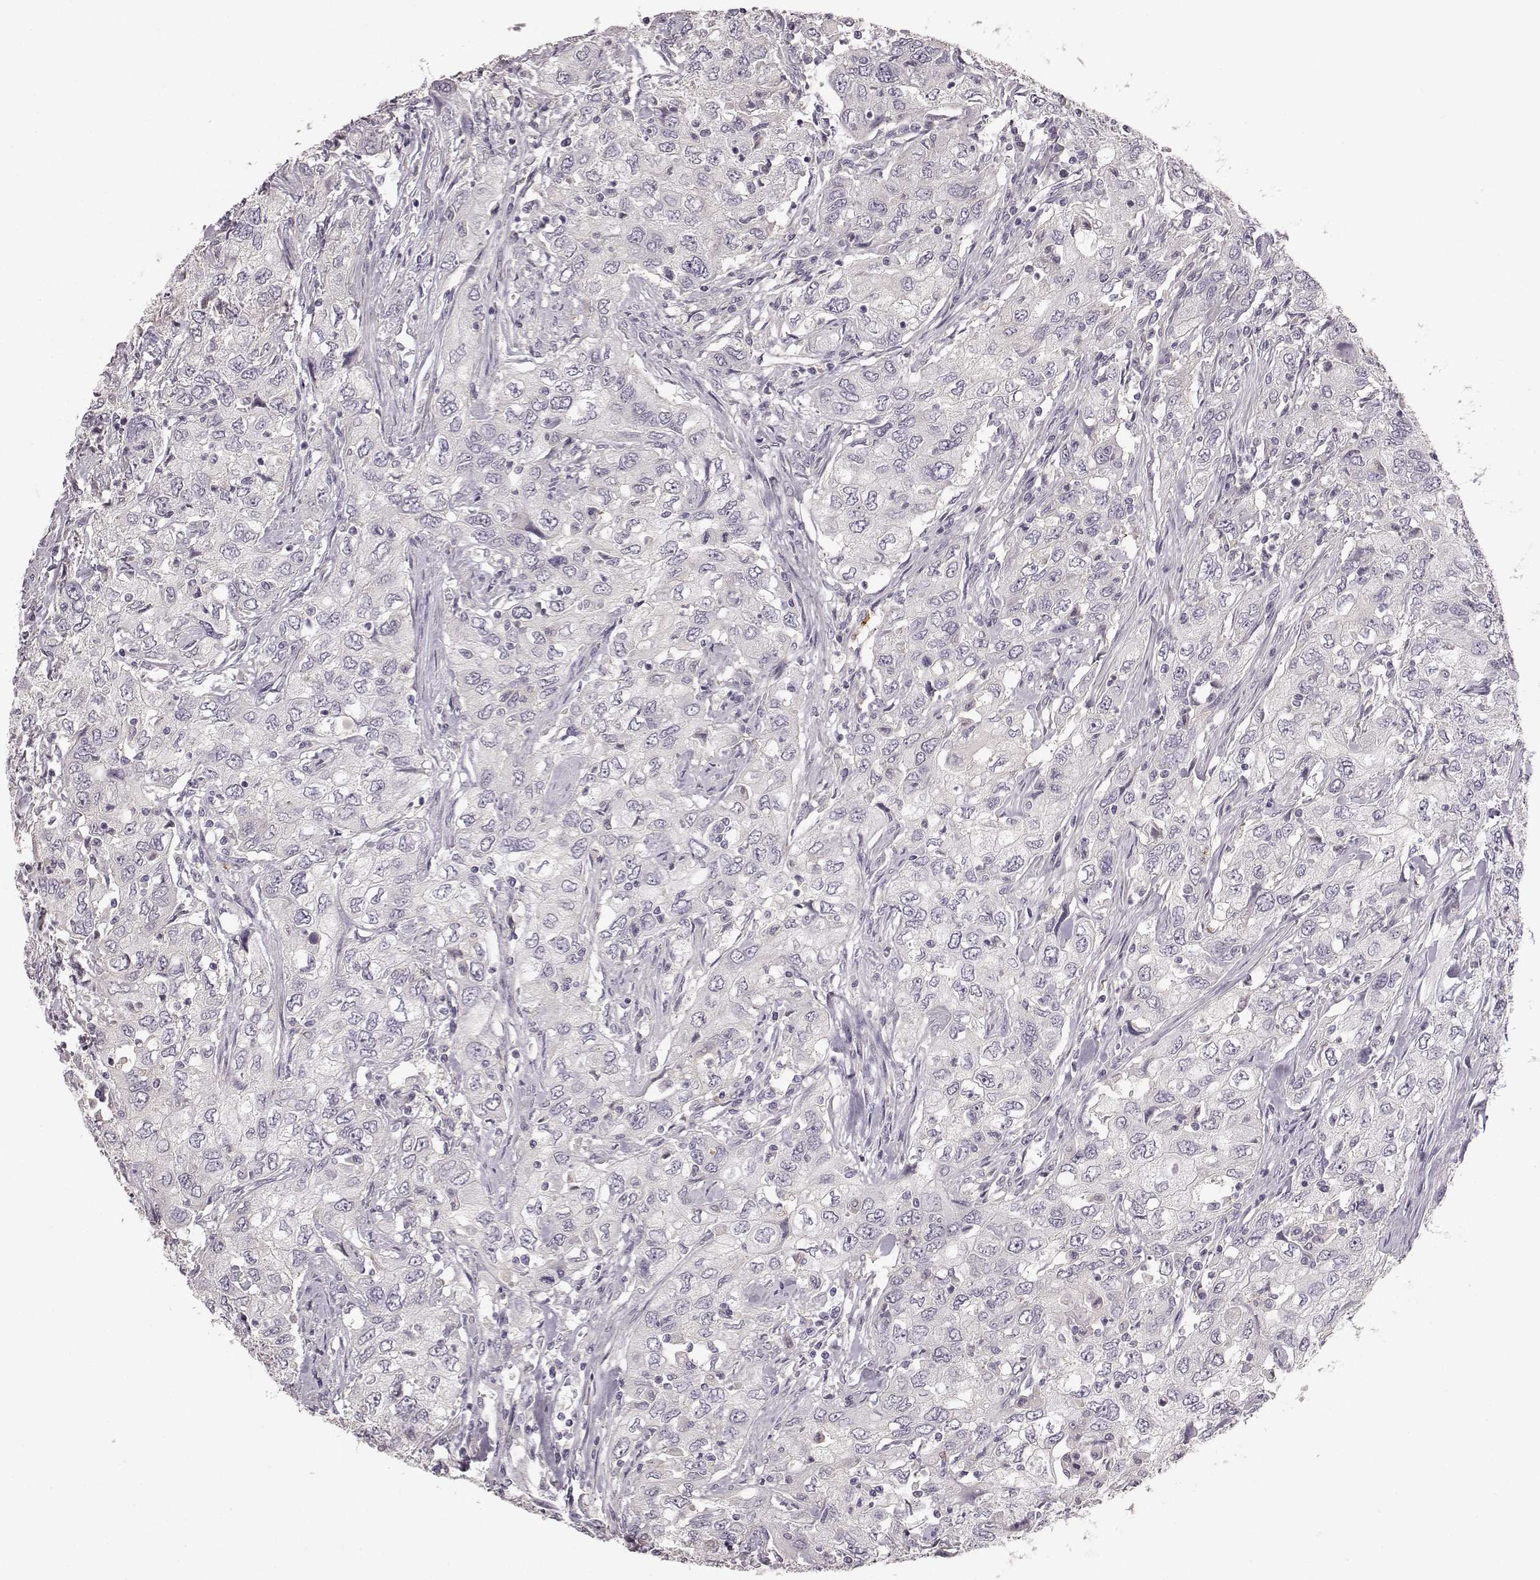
{"staining": {"intensity": "negative", "quantity": "none", "location": "none"}, "tissue": "urothelial cancer", "cell_type": "Tumor cells", "image_type": "cancer", "snomed": [{"axis": "morphology", "description": "Urothelial carcinoma, High grade"}, {"axis": "topography", "description": "Urinary bladder"}], "caption": "Tumor cells show no significant staining in urothelial carcinoma (high-grade).", "gene": "GPR50", "patient": {"sex": "male", "age": 76}}